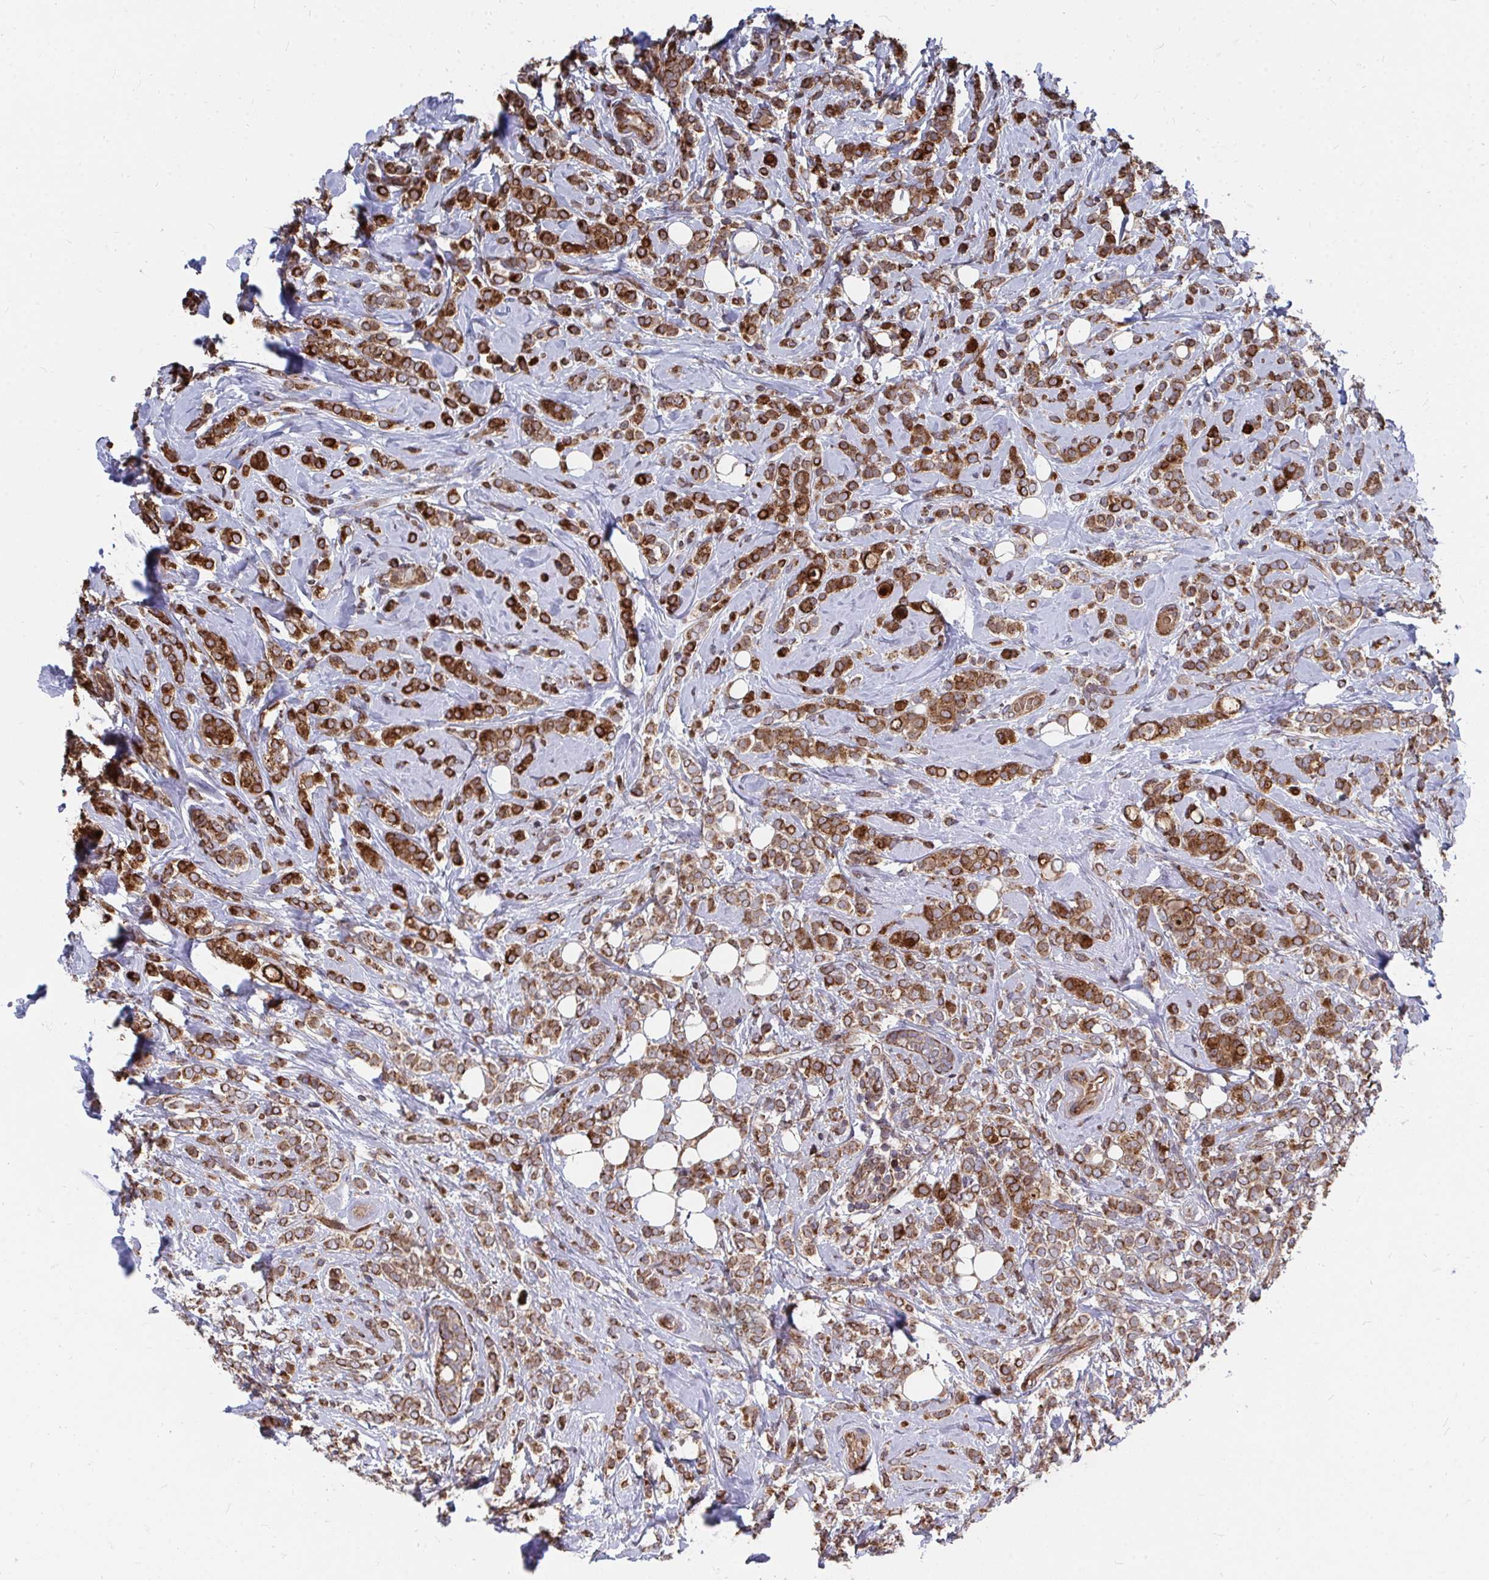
{"staining": {"intensity": "strong", "quantity": ">75%", "location": "cytoplasmic/membranous"}, "tissue": "breast cancer", "cell_type": "Tumor cells", "image_type": "cancer", "snomed": [{"axis": "morphology", "description": "Lobular carcinoma"}, {"axis": "topography", "description": "Breast"}], "caption": "Lobular carcinoma (breast) was stained to show a protein in brown. There is high levels of strong cytoplasmic/membranous expression in about >75% of tumor cells.", "gene": "FAM89A", "patient": {"sex": "female", "age": 49}}